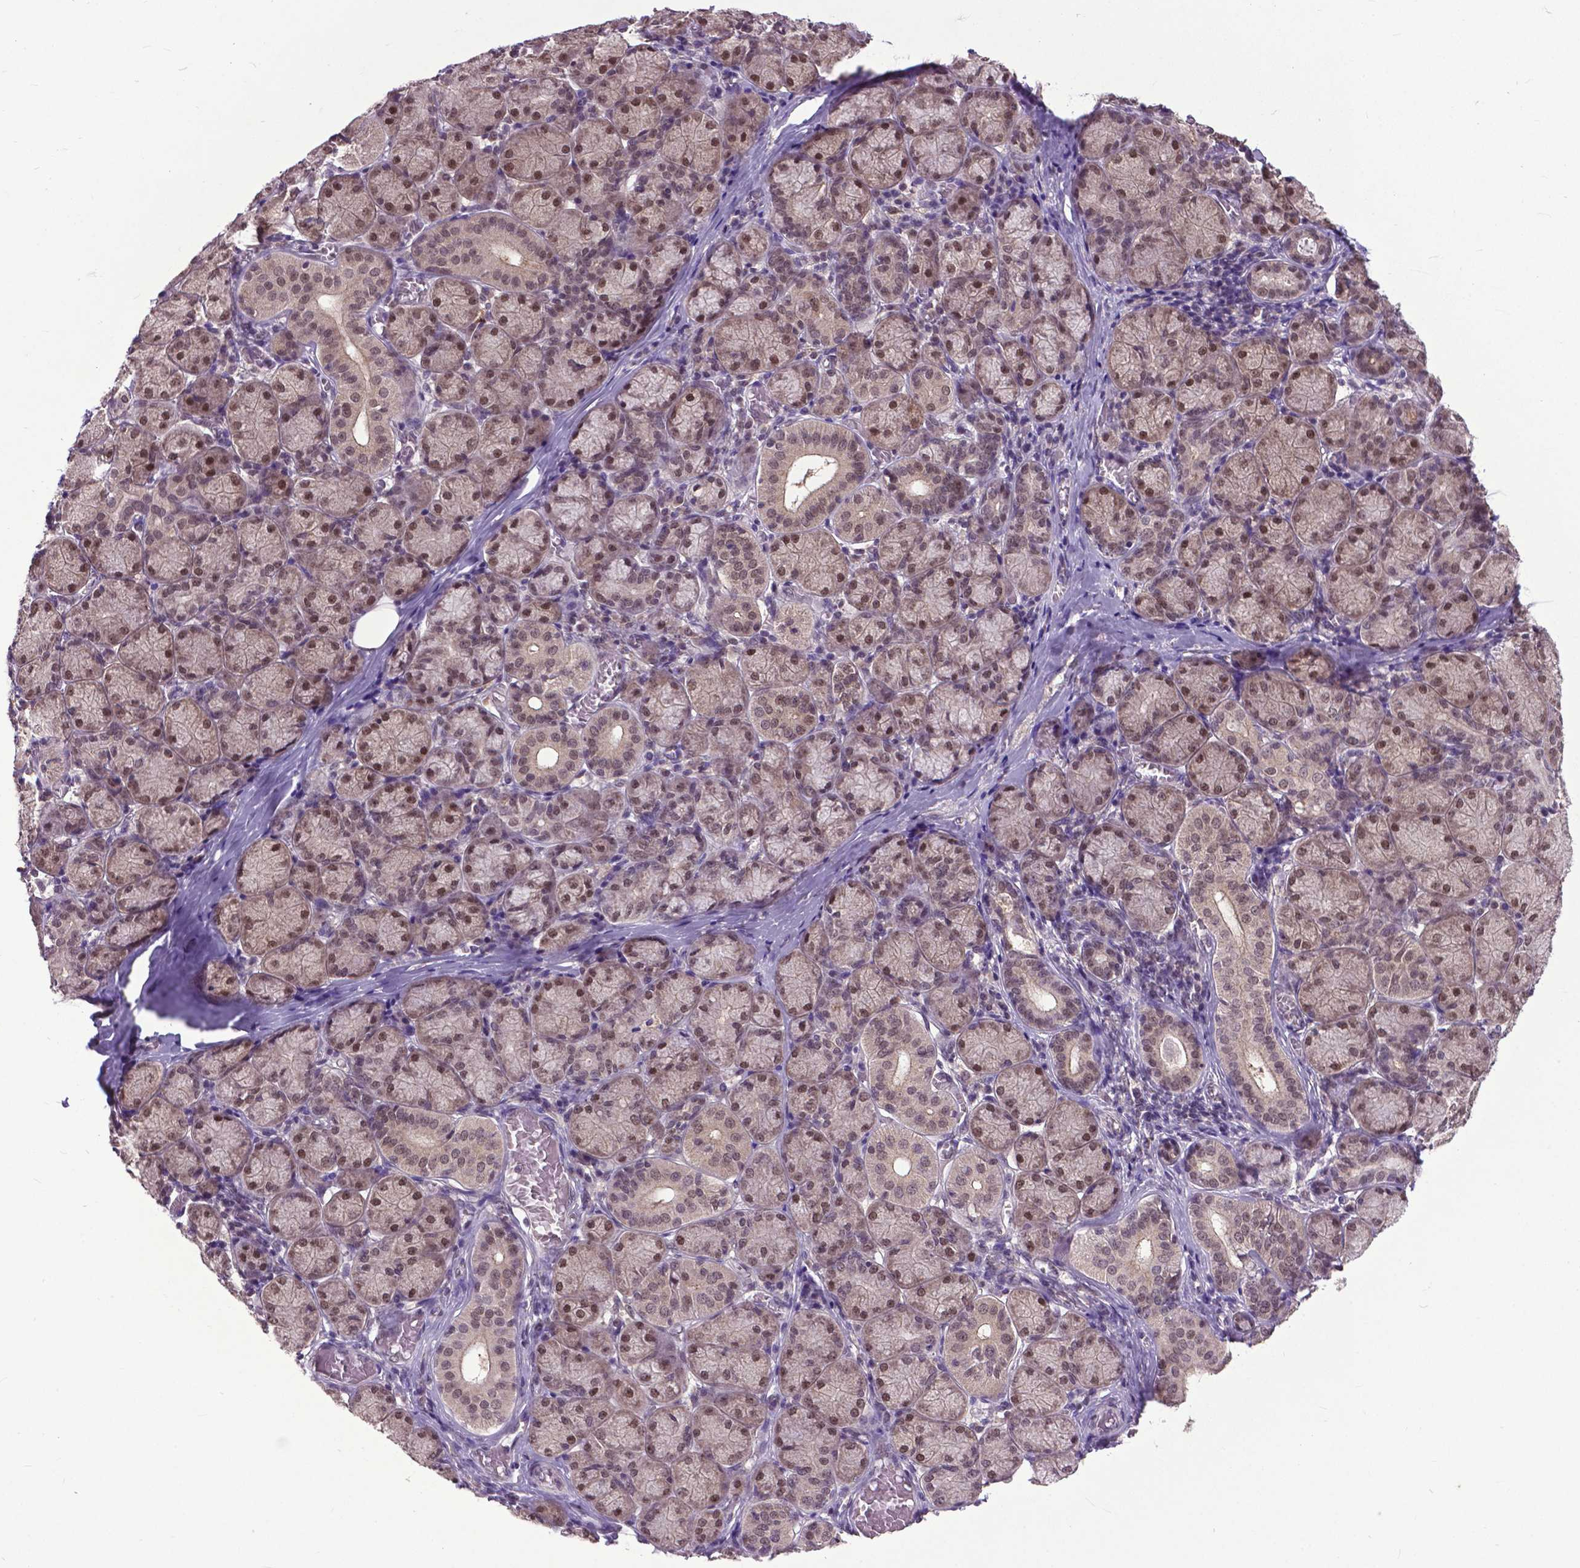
{"staining": {"intensity": "strong", "quantity": "25%-75%", "location": "nuclear"}, "tissue": "salivary gland", "cell_type": "Glandular cells", "image_type": "normal", "snomed": [{"axis": "morphology", "description": "Normal tissue, NOS"}, {"axis": "topography", "description": "Salivary gland"}, {"axis": "topography", "description": "Peripheral nerve tissue"}], "caption": "This photomicrograph displays immunohistochemistry (IHC) staining of normal salivary gland, with high strong nuclear expression in approximately 25%-75% of glandular cells.", "gene": "FAF1", "patient": {"sex": "female", "age": 24}}